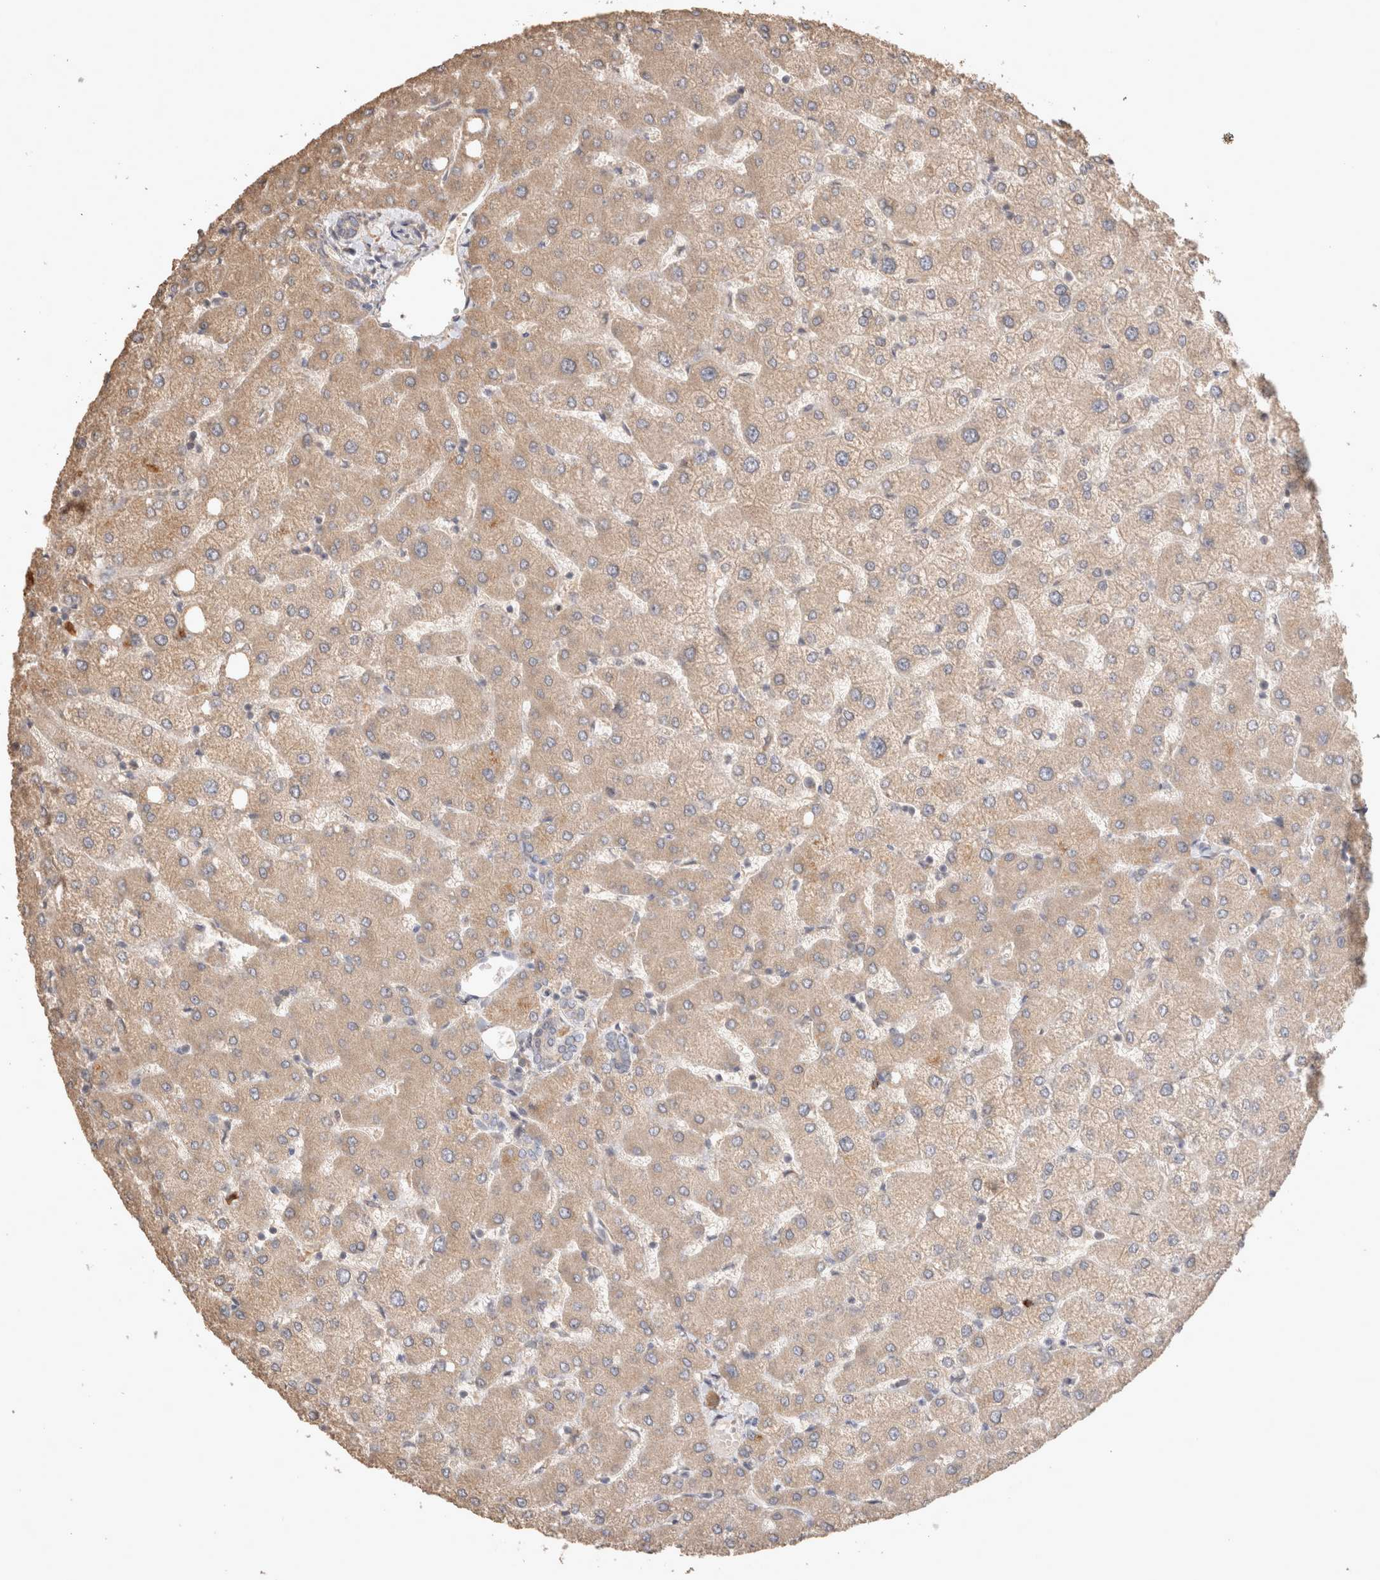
{"staining": {"intensity": "negative", "quantity": "none", "location": "none"}, "tissue": "liver", "cell_type": "Cholangiocytes", "image_type": "normal", "snomed": [{"axis": "morphology", "description": "Normal tissue, NOS"}, {"axis": "topography", "description": "Liver"}], "caption": "Human liver stained for a protein using immunohistochemistry exhibits no expression in cholangiocytes.", "gene": "HROB", "patient": {"sex": "female", "age": 54}}